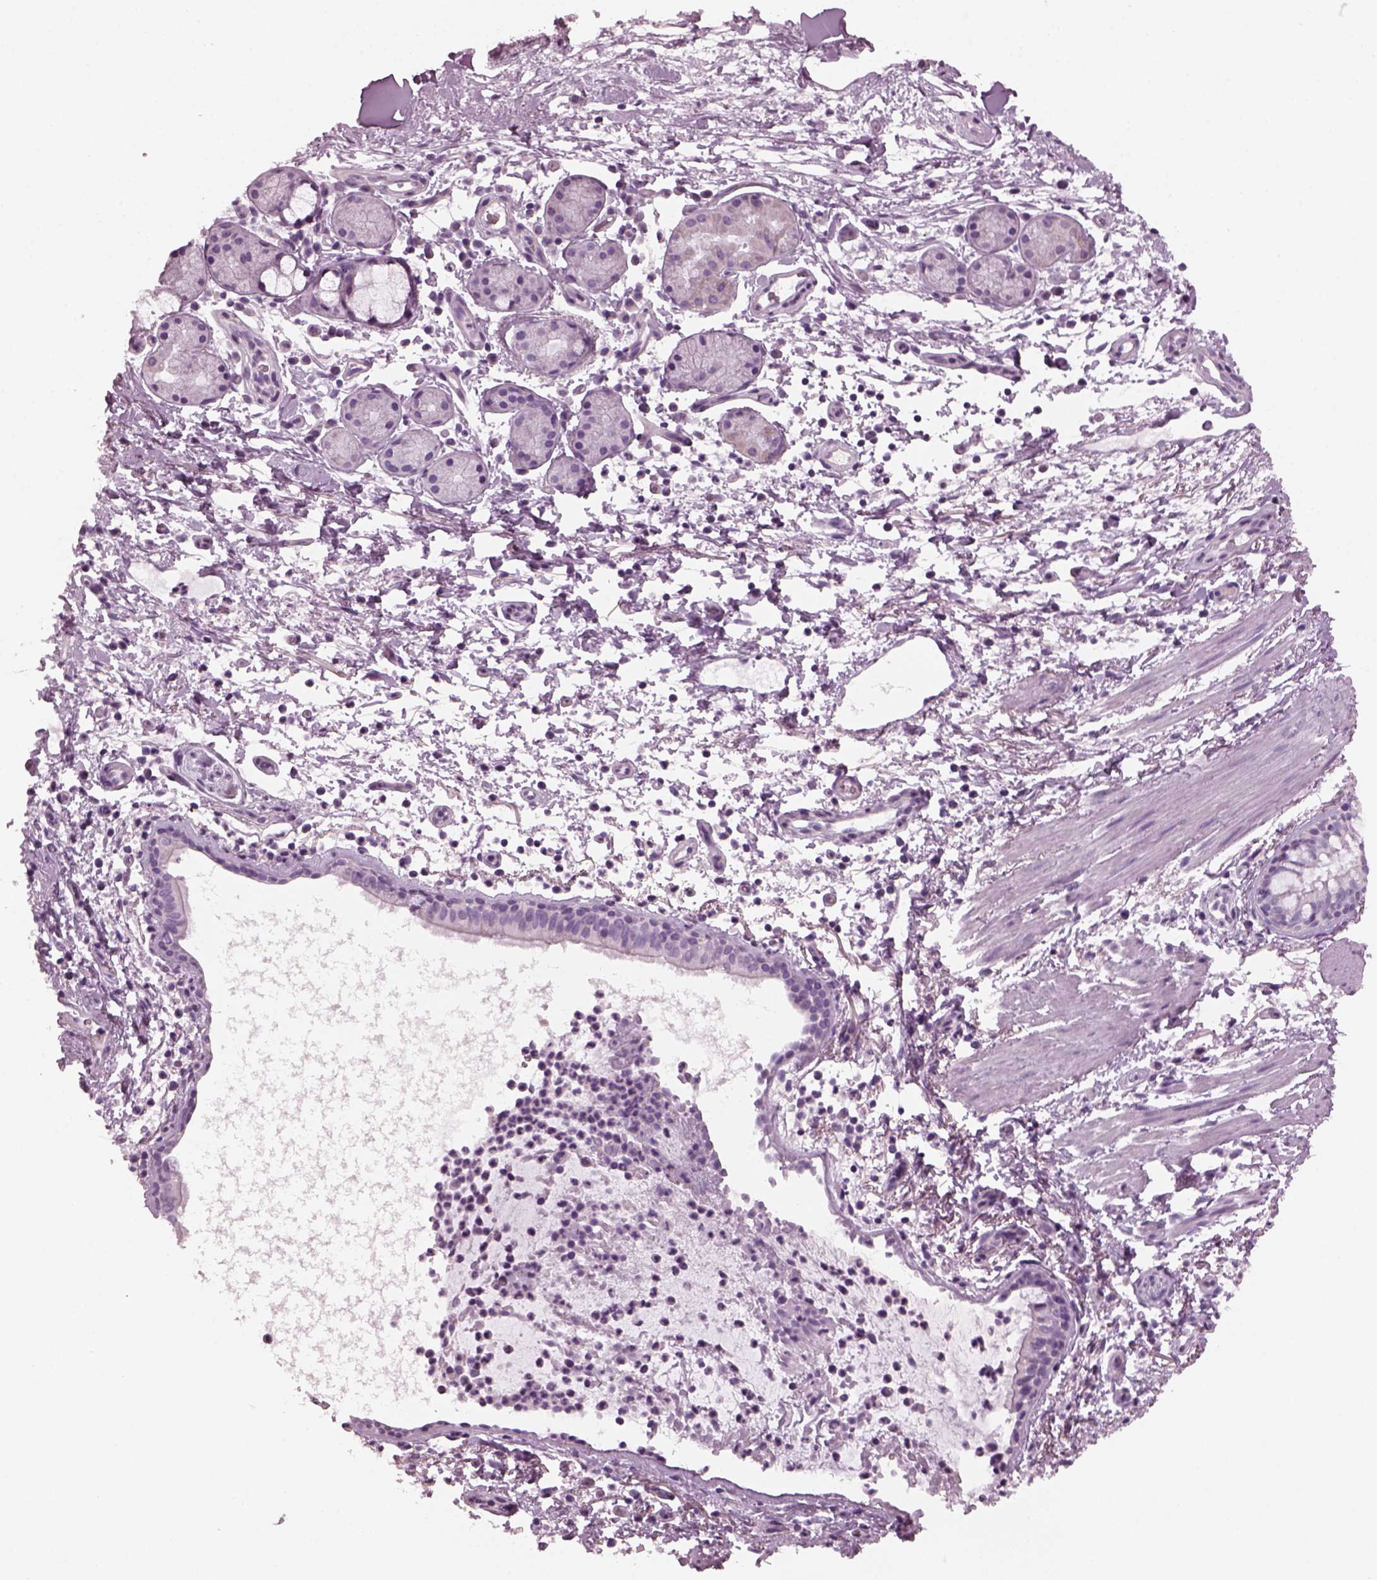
{"staining": {"intensity": "negative", "quantity": "none", "location": "none"}, "tissue": "bronchus", "cell_type": "Respiratory epithelial cells", "image_type": "normal", "snomed": [{"axis": "morphology", "description": "Normal tissue, NOS"}, {"axis": "topography", "description": "Bronchus"}], "caption": "This is a histopathology image of IHC staining of benign bronchus, which shows no positivity in respiratory epithelial cells.", "gene": "PDC", "patient": {"sex": "female", "age": 64}}